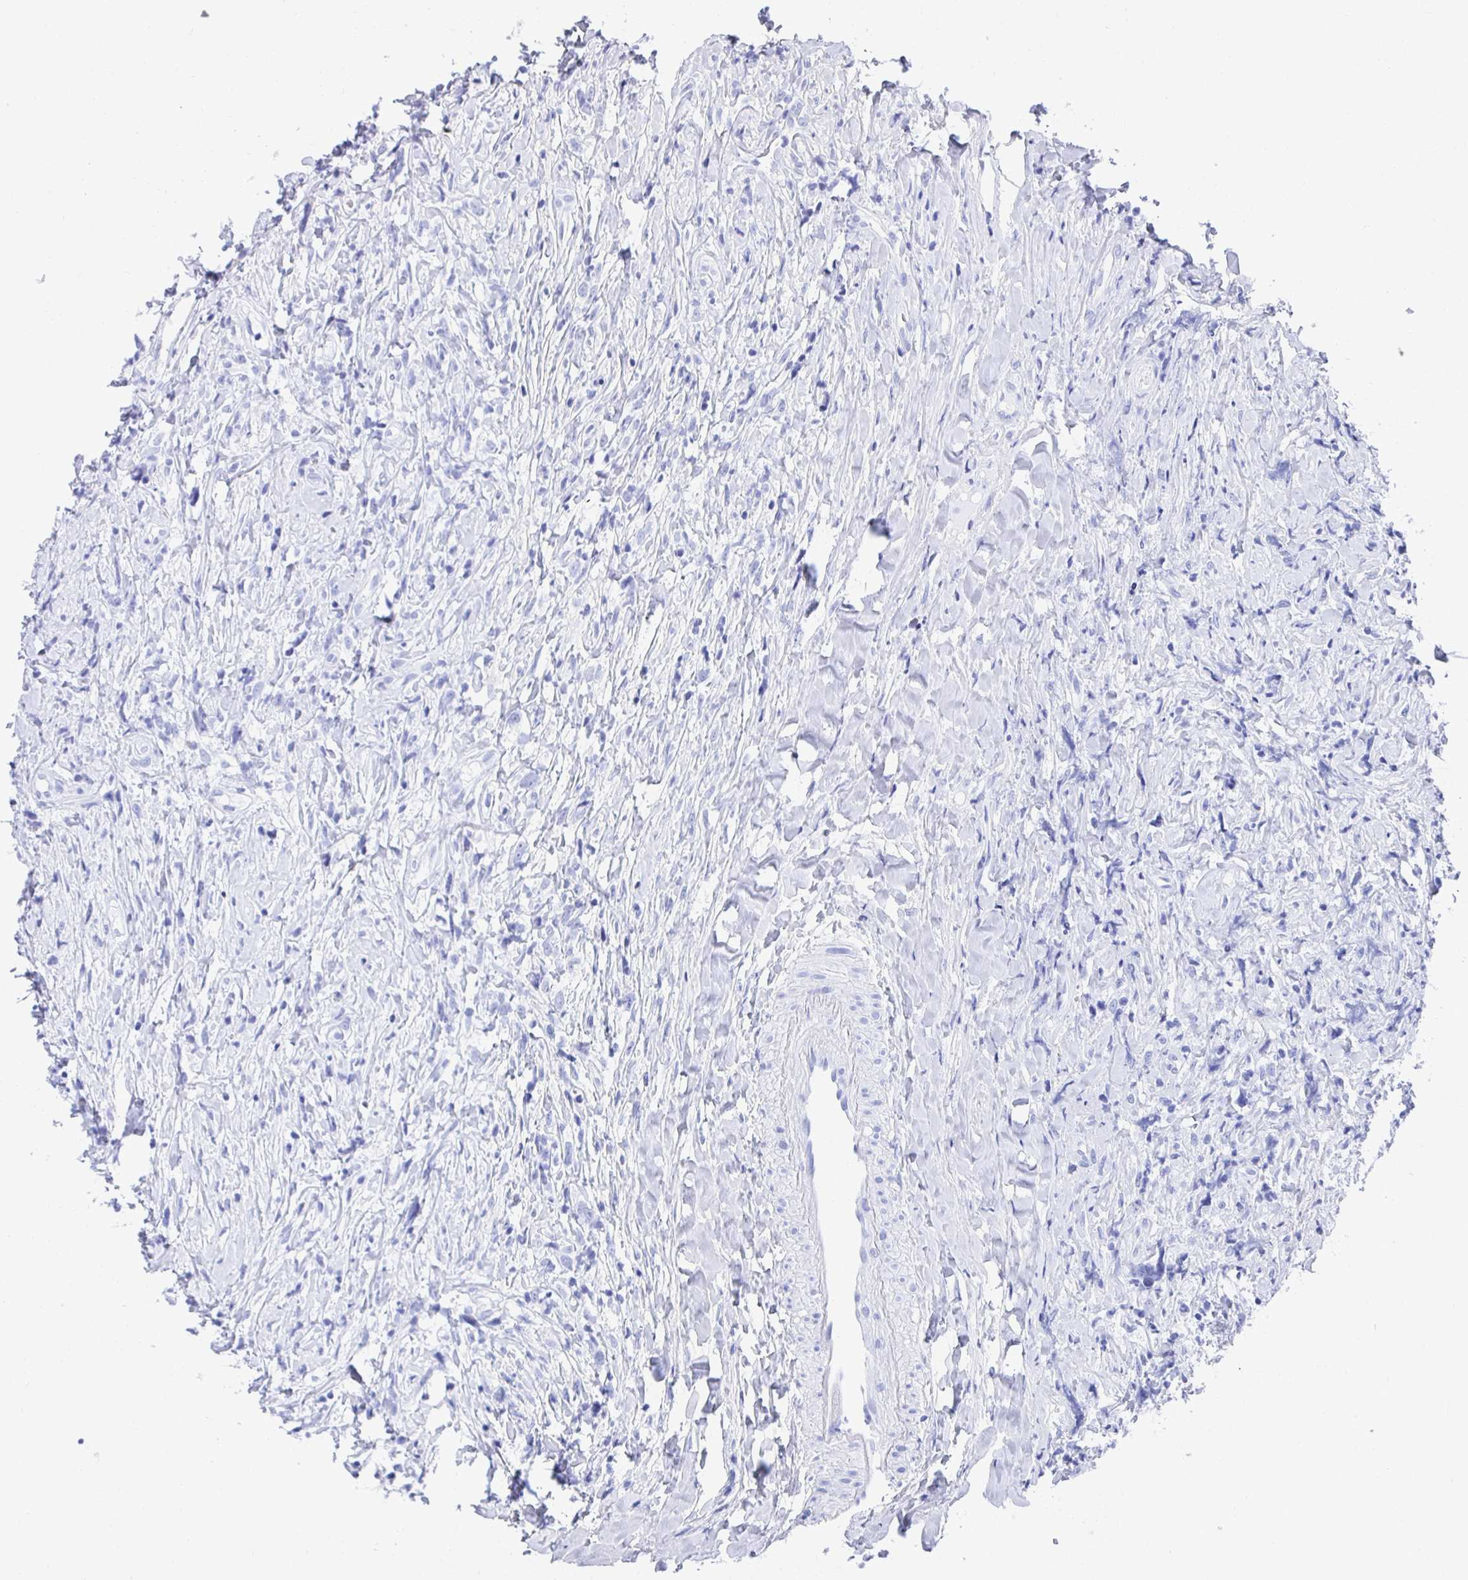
{"staining": {"intensity": "negative", "quantity": "none", "location": "none"}, "tissue": "lymphoma", "cell_type": "Tumor cells", "image_type": "cancer", "snomed": [{"axis": "morphology", "description": "Hodgkin's disease, NOS"}, {"axis": "topography", "description": "No Tissue"}], "caption": "Immunohistochemistry image of neoplastic tissue: lymphoma stained with DAB displays no significant protein staining in tumor cells.", "gene": "PC", "patient": {"sex": "female", "age": 21}}